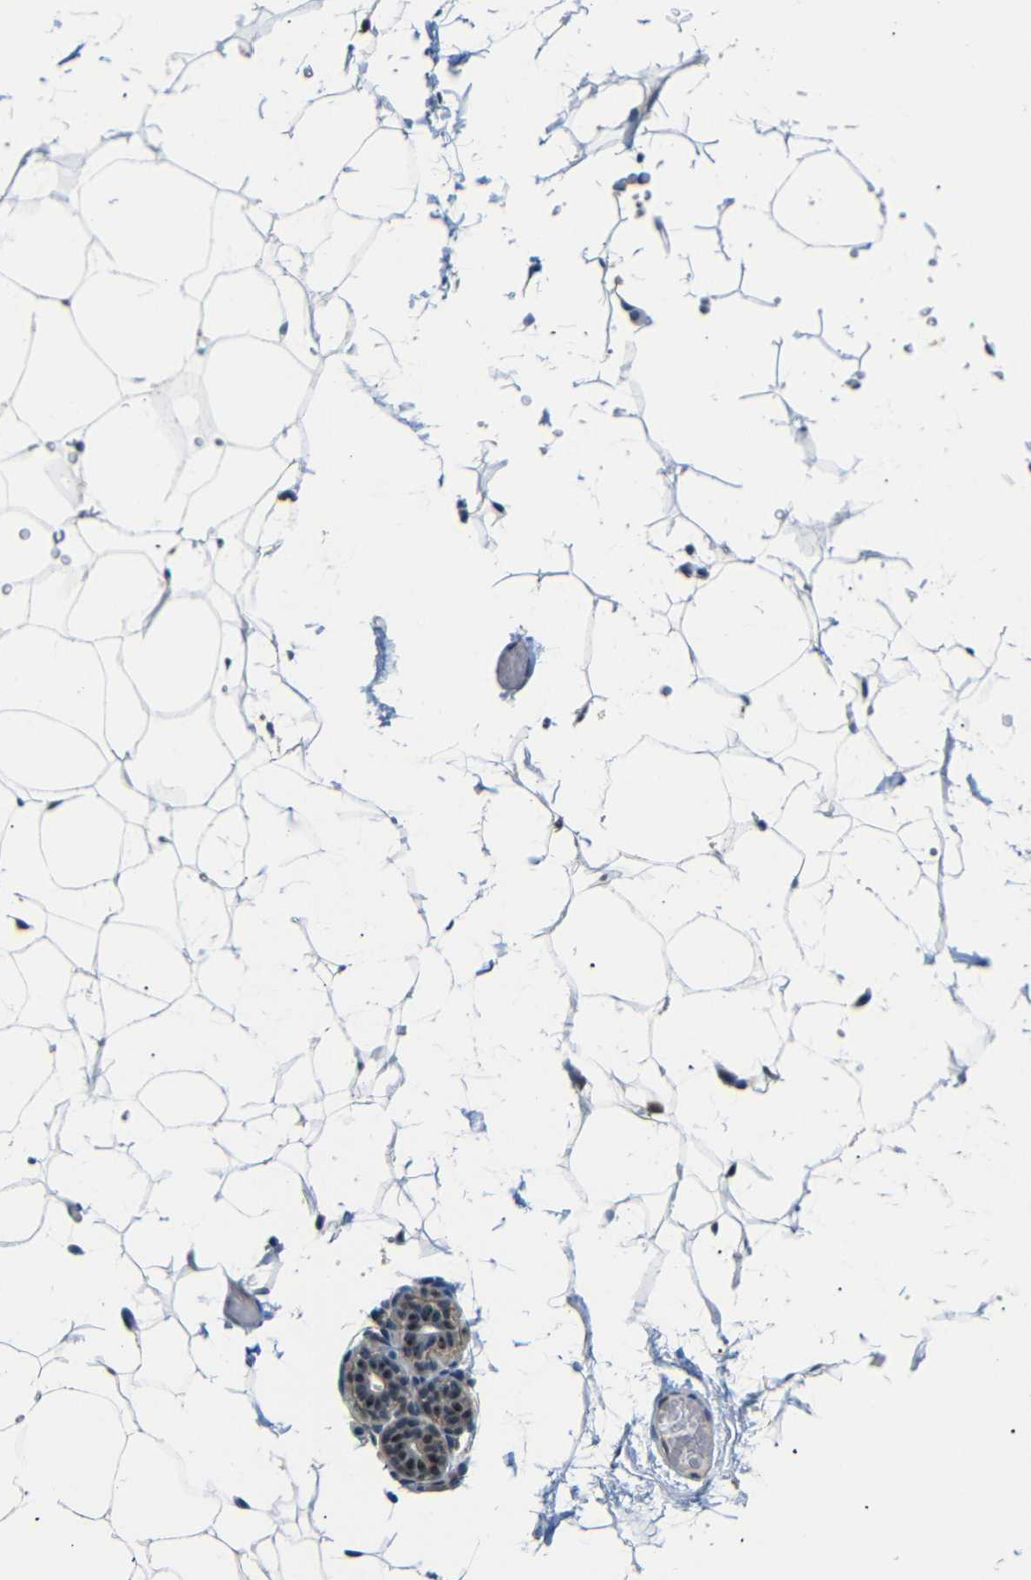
{"staining": {"intensity": "weak", "quantity": "25%-75%", "location": "cytoplasmic/membranous"}, "tissue": "adipose tissue", "cell_type": "Adipocytes", "image_type": "normal", "snomed": [{"axis": "morphology", "description": "Normal tissue, NOS"}, {"axis": "topography", "description": "Breast"}, {"axis": "topography", "description": "Soft tissue"}], "caption": "An IHC histopathology image of benign tissue is shown. Protein staining in brown labels weak cytoplasmic/membranous positivity in adipose tissue within adipocytes. Nuclei are stained in blue.", "gene": "PARN", "patient": {"sex": "female", "age": 75}}